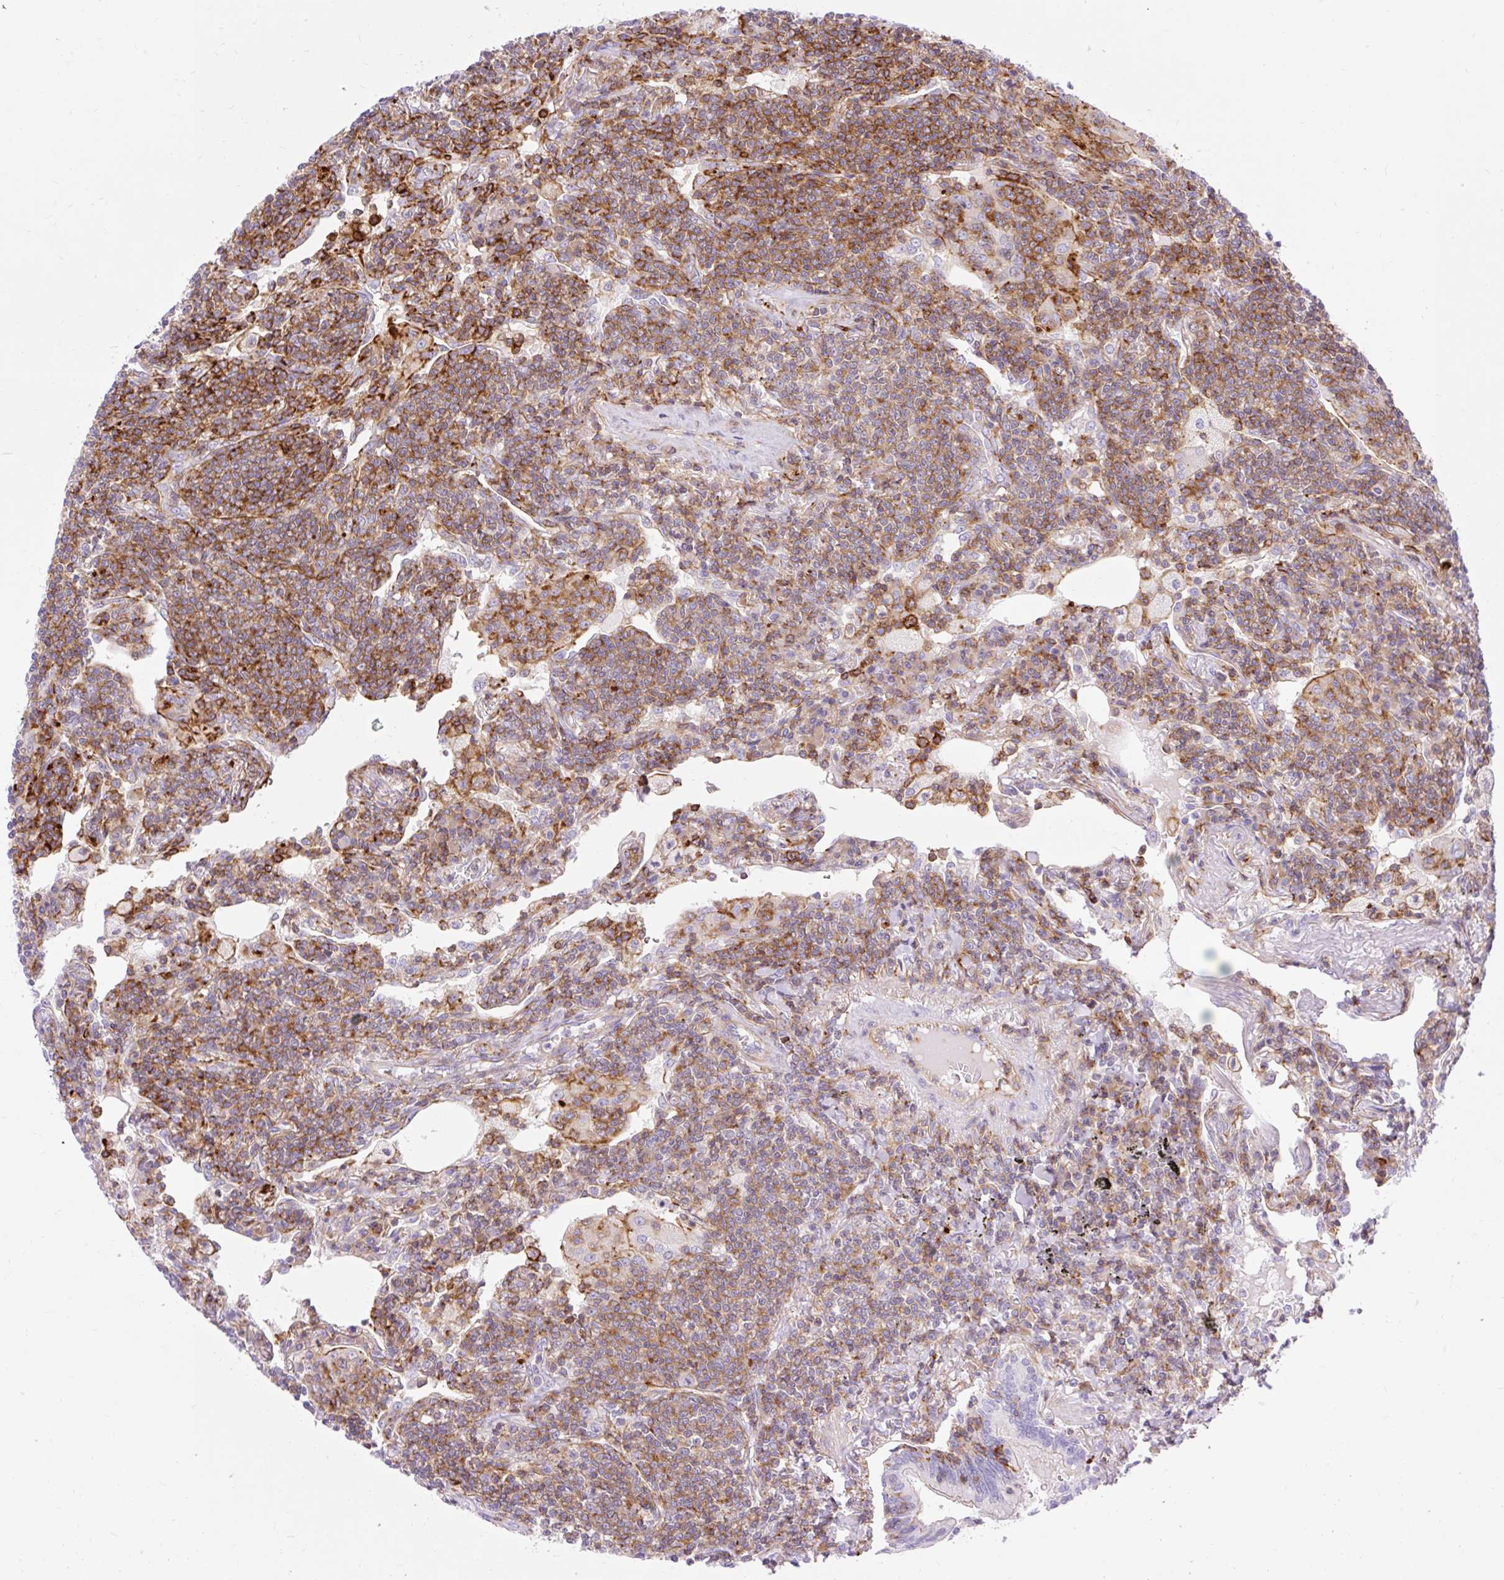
{"staining": {"intensity": "moderate", "quantity": "25%-75%", "location": "cytoplasmic/membranous"}, "tissue": "lymphoma", "cell_type": "Tumor cells", "image_type": "cancer", "snomed": [{"axis": "morphology", "description": "Malignant lymphoma, non-Hodgkin's type, Low grade"}, {"axis": "topography", "description": "Lung"}], "caption": "Brown immunohistochemical staining in low-grade malignant lymphoma, non-Hodgkin's type exhibits moderate cytoplasmic/membranous expression in approximately 25%-75% of tumor cells.", "gene": "CORO7-PAM16", "patient": {"sex": "female", "age": 71}}